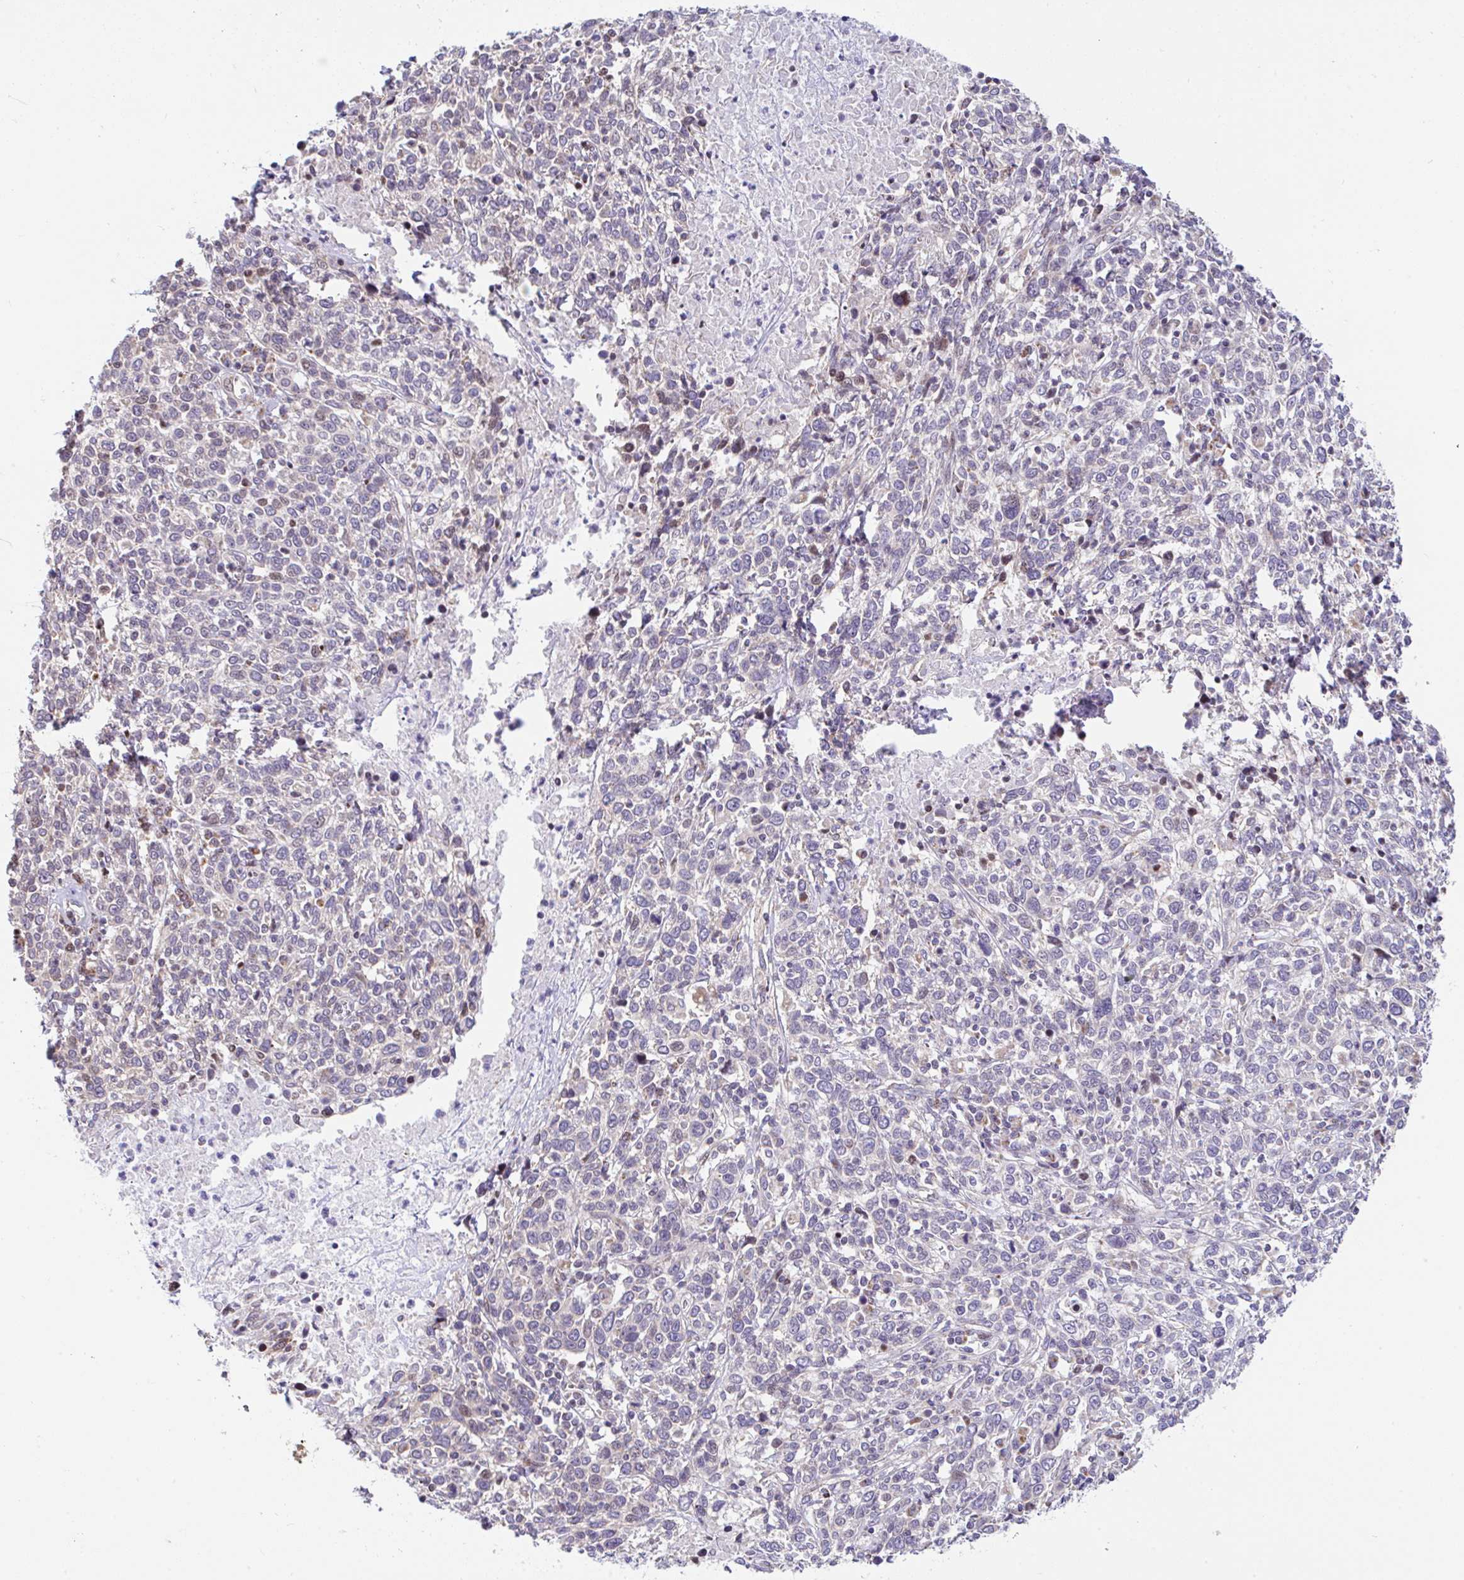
{"staining": {"intensity": "negative", "quantity": "none", "location": "none"}, "tissue": "cervical cancer", "cell_type": "Tumor cells", "image_type": "cancer", "snomed": [{"axis": "morphology", "description": "Squamous cell carcinoma, NOS"}, {"axis": "topography", "description": "Cervix"}], "caption": "IHC photomicrograph of neoplastic tissue: human squamous cell carcinoma (cervical) stained with DAB exhibits no significant protein positivity in tumor cells.", "gene": "FIGNL1", "patient": {"sex": "female", "age": 46}}